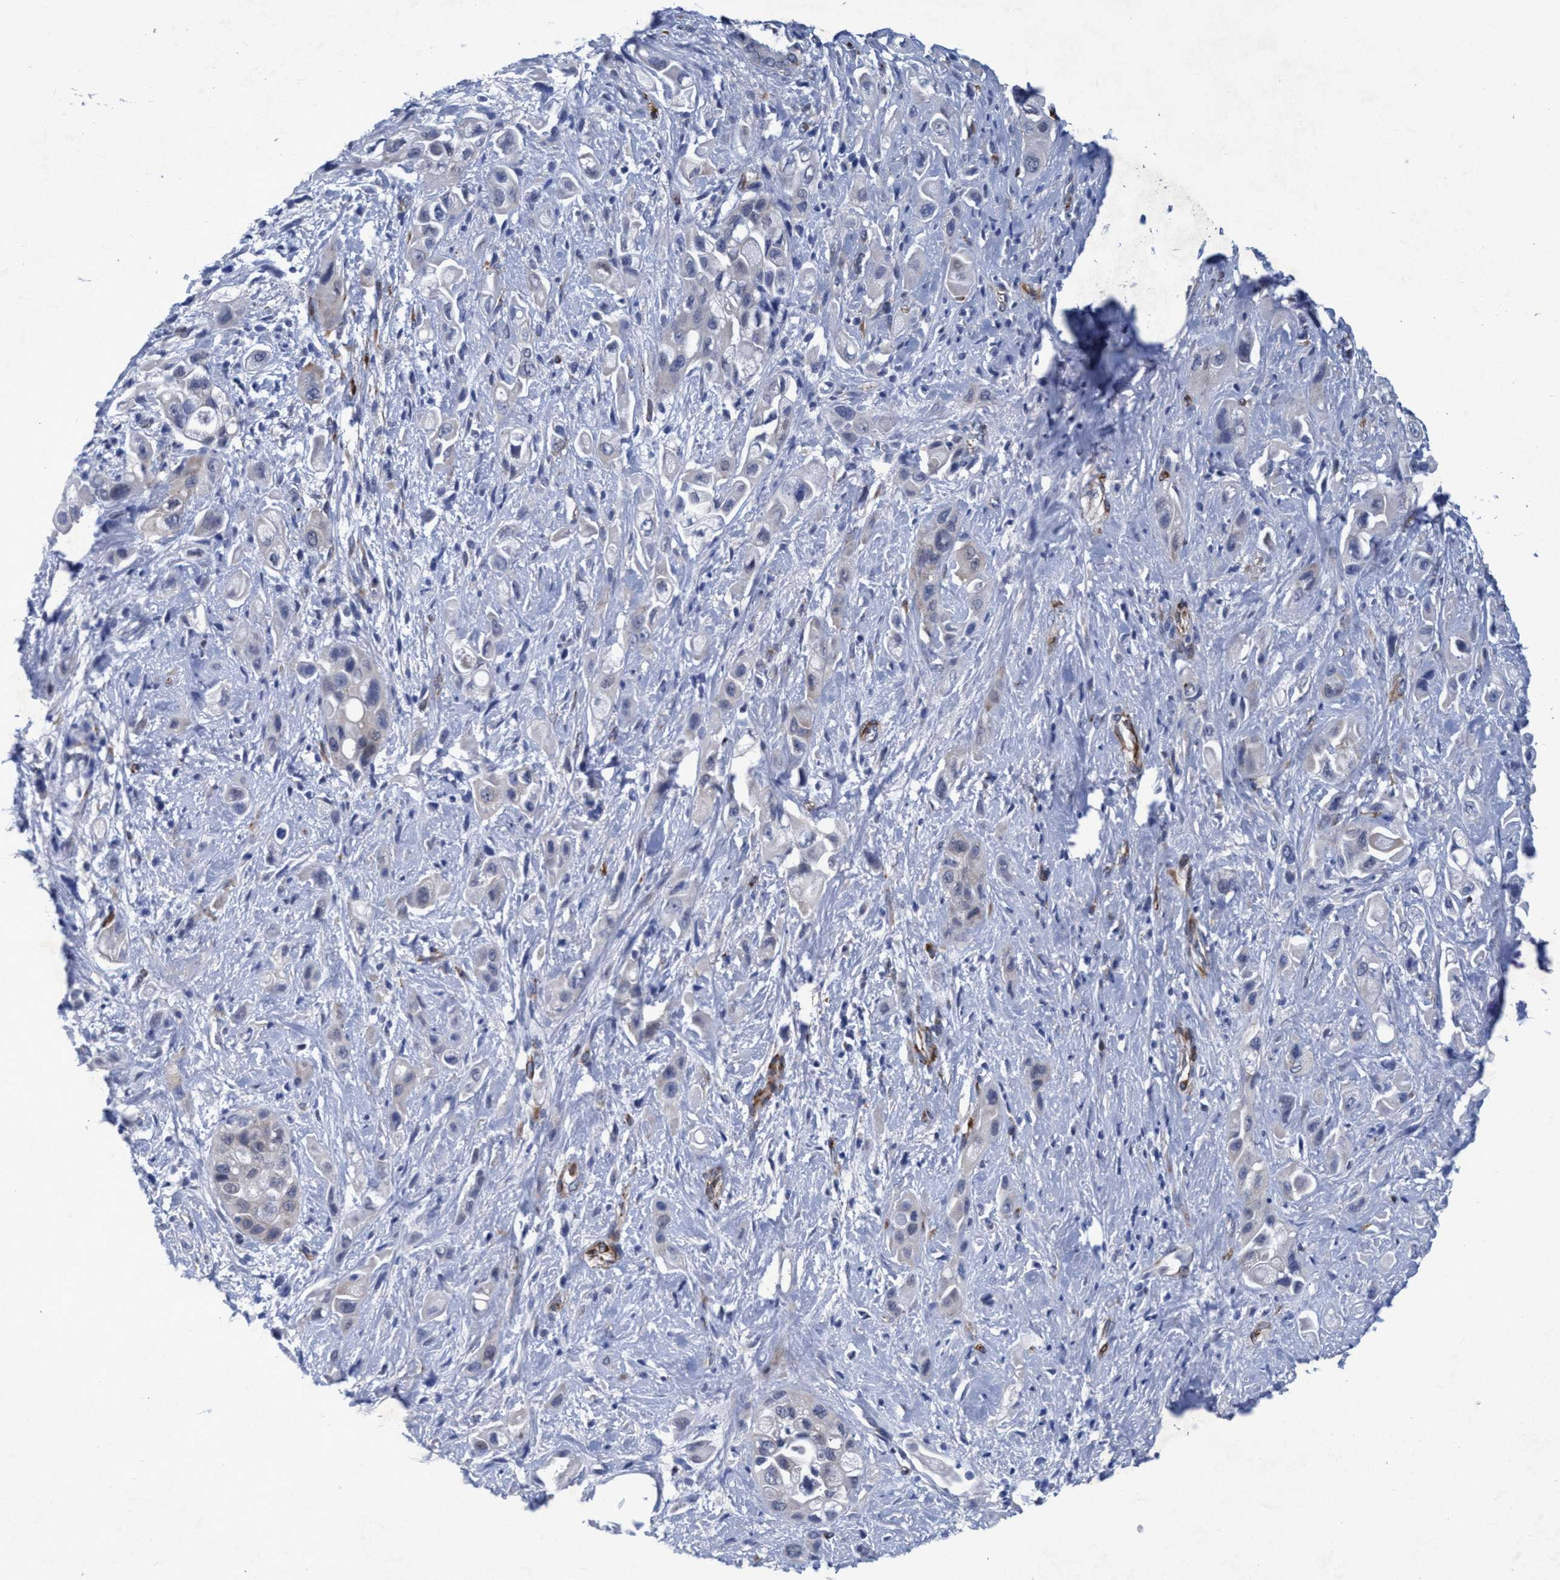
{"staining": {"intensity": "negative", "quantity": "none", "location": "none"}, "tissue": "pancreatic cancer", "cell_type": "Tumor cells", "image_type": "cancer", "snomed": [{"axis": "morphology", "description": "Adenocarcinoma, NOS"}, {"axis": "topography", "description": "Pancreas"}], "caption": "Pancreatic cancer stained for a protein using IHC exhibits no positivity tumor cells.", "gene": "SLC43A2", "patient": {"sex": "female", "age": 66}}